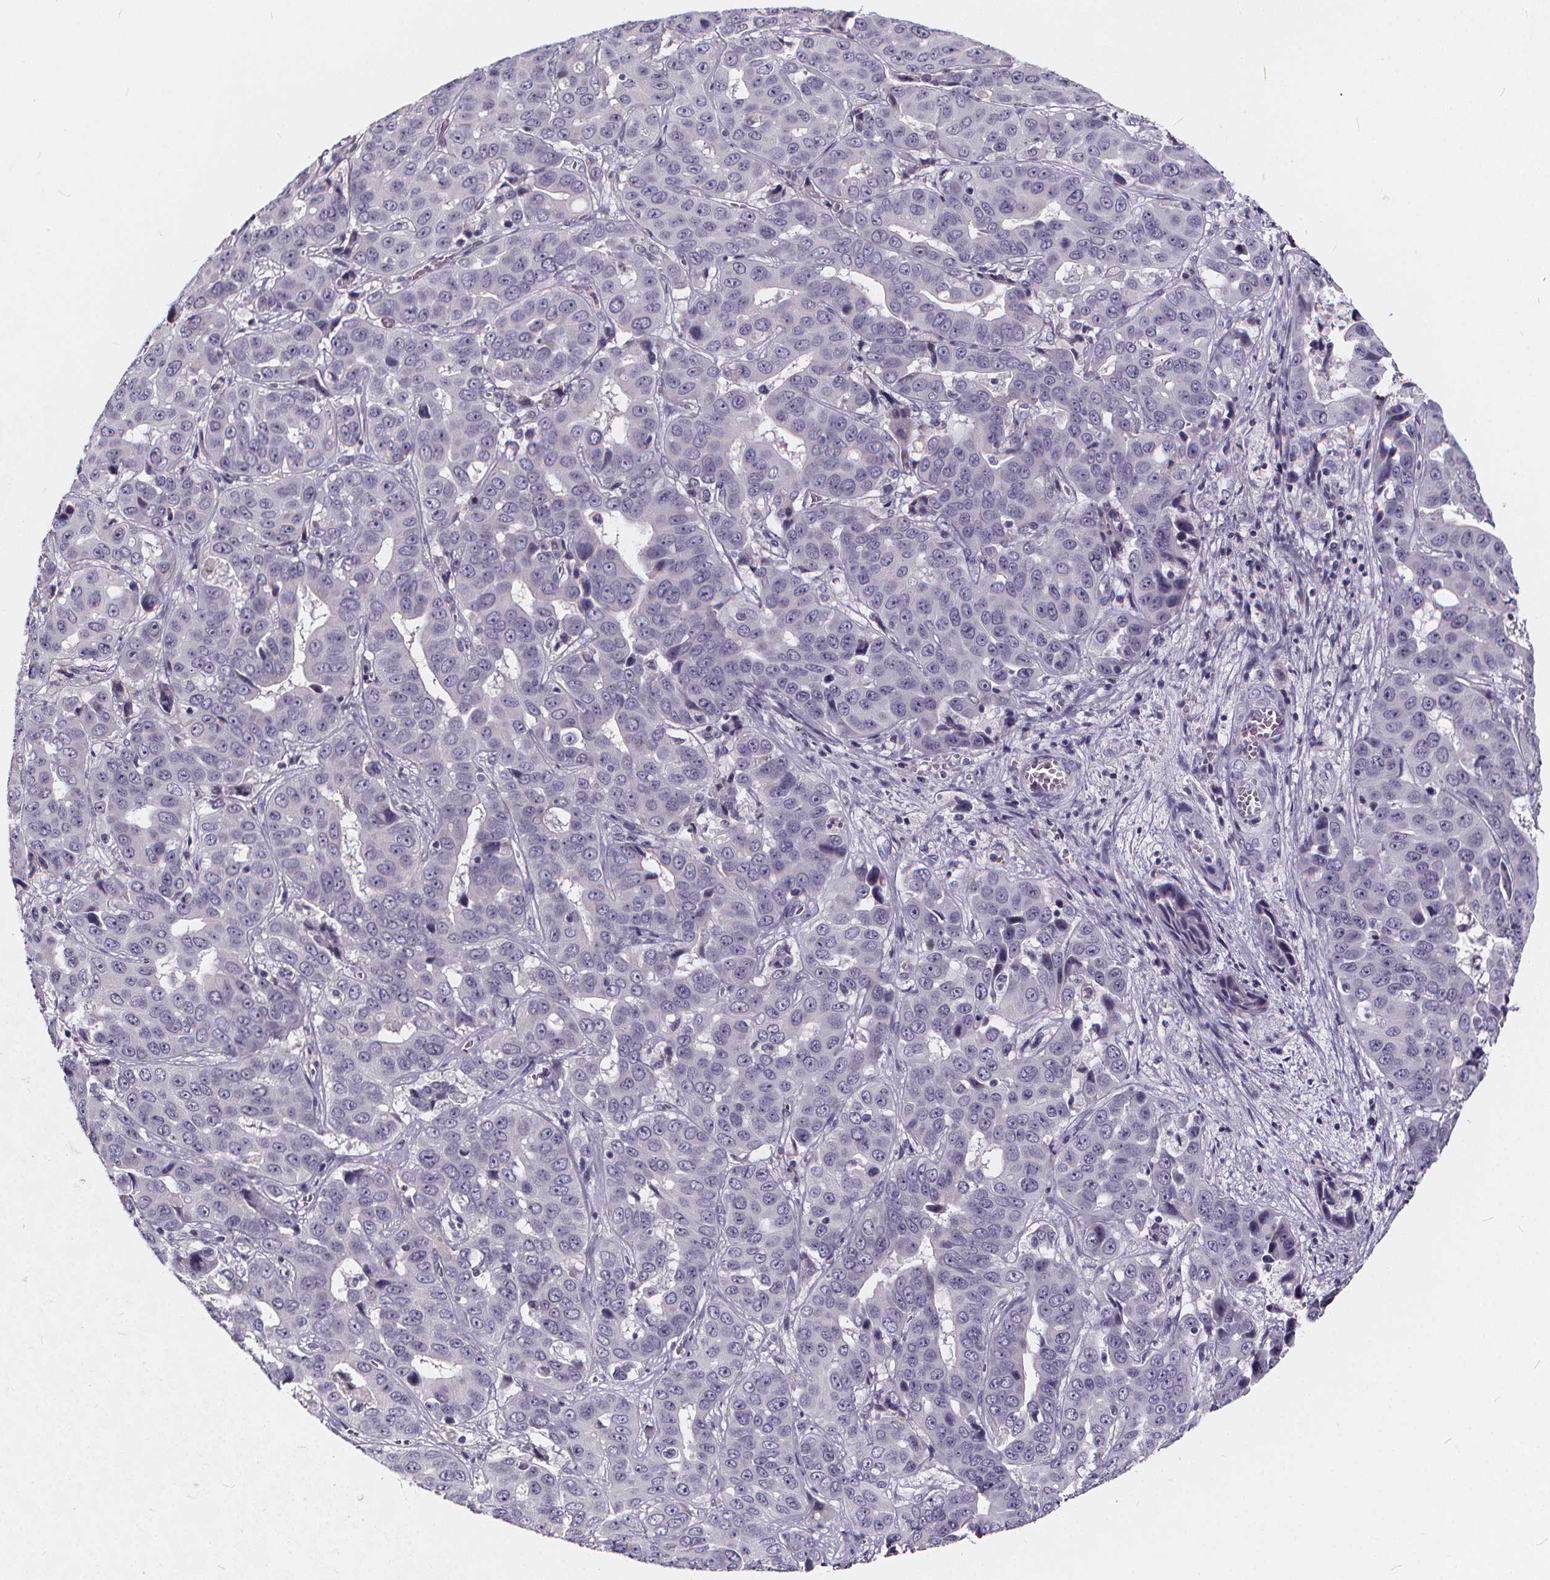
{"staining": {"intensity": "negative", "quantity": "none", "location": "none"}, "tissue": "liver cancer", "cell_type": "Tumor cells", "image_type": "cancer", "snomed": [{"axis": "morphology", "description": "Cholangiocarcinoma"}, {"axis": "topography", "description": "Liver"}], "caption": "High power microscopy image of an IHC micrograph of cholangiocarcinoma (liver), revealing no significant staining in tumor cells.", "gene": "SPEF2", "patient": {"sex": "female", "age": 52}}